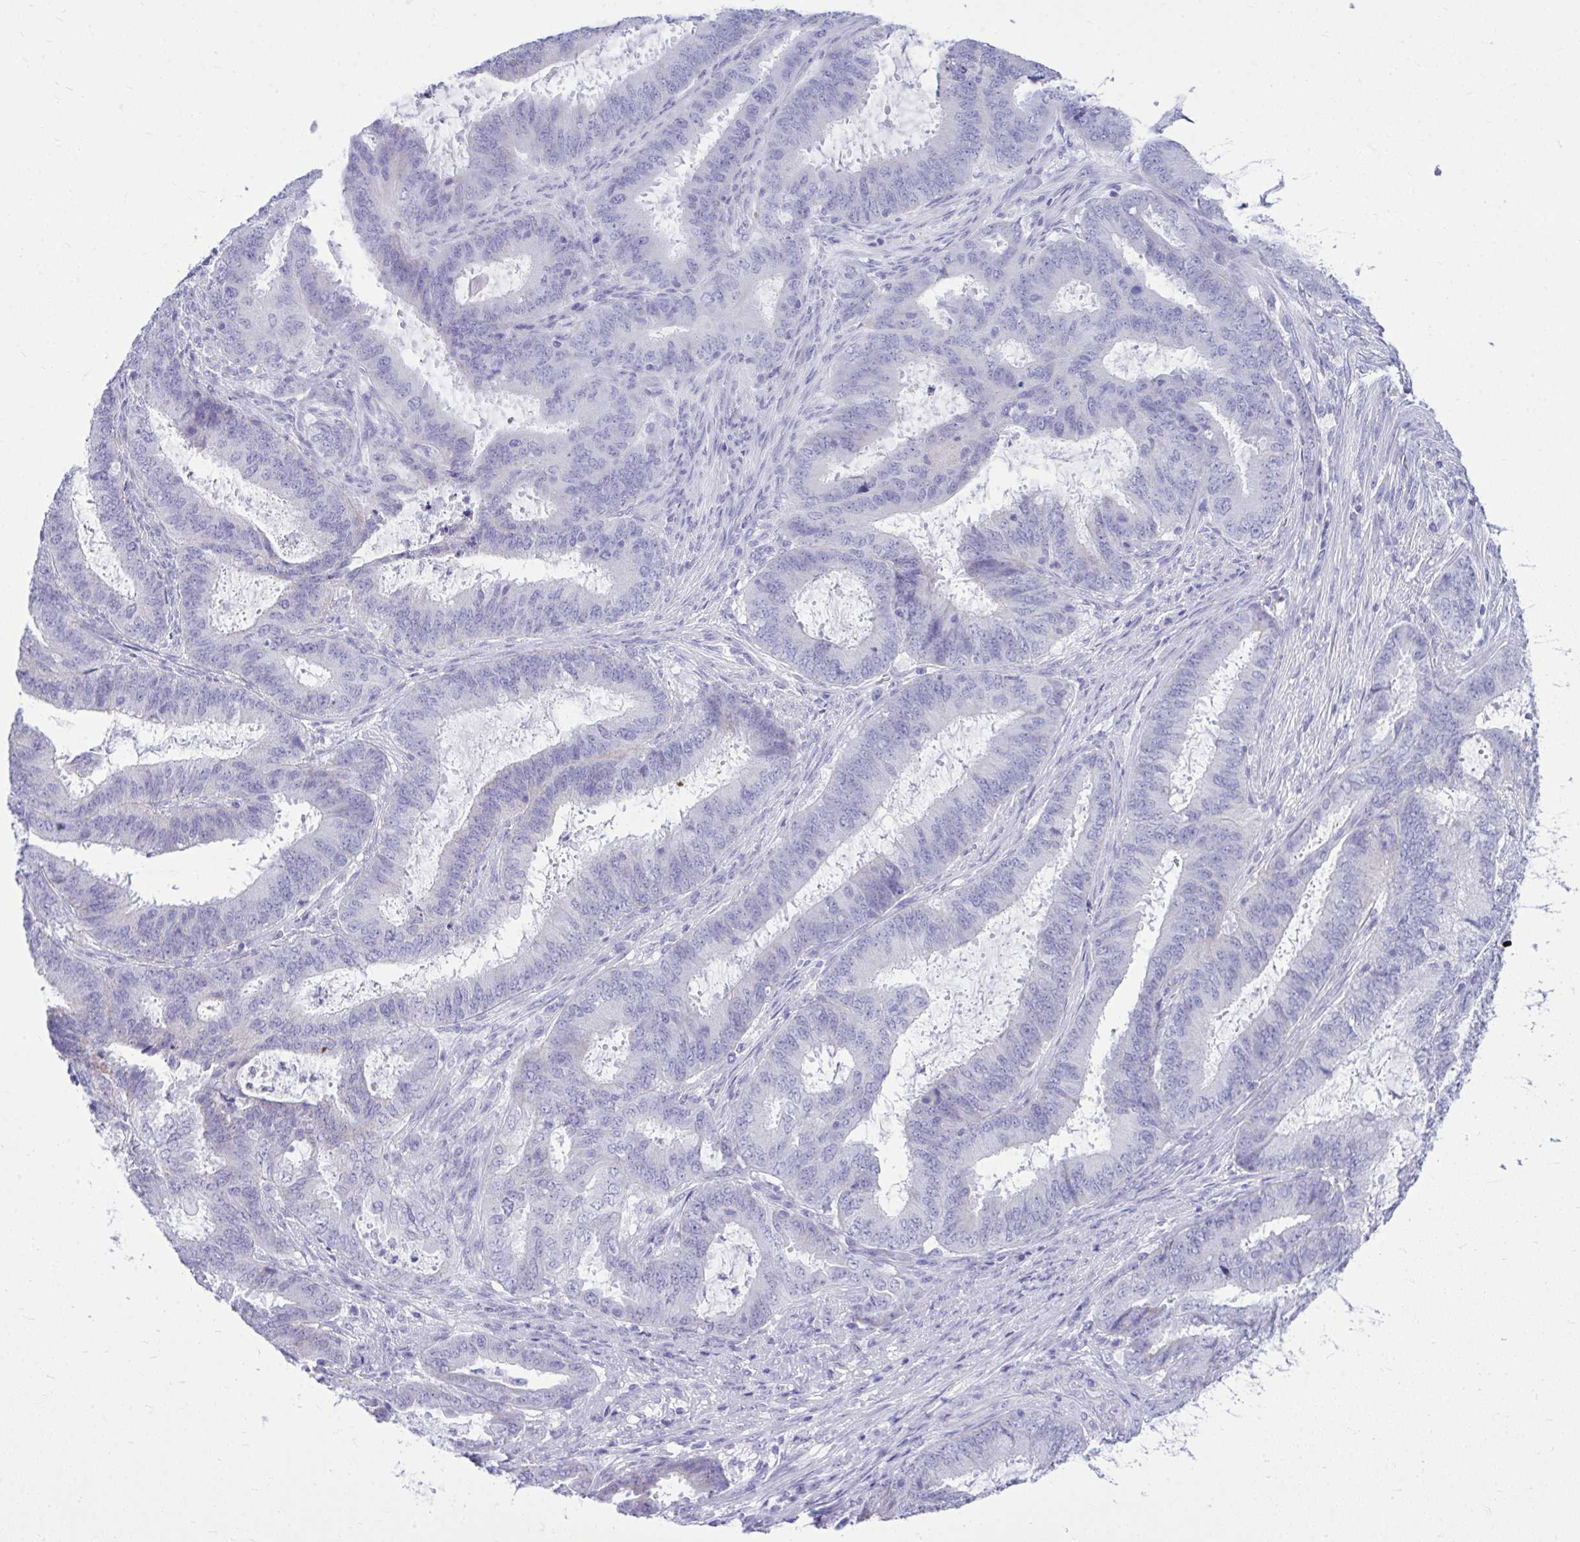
{"staining": {"intensity": "negative", "quantity": "none", "location": "none"}, "tissue": "endometrial cancer", "cell_type": "Tumor cells", "image_type": "cancer", "snomed": [{"axis": "morphology", "description": "Adenocarcinoma, NOS"}, {"axis": "topography", "description": "Endometrium"}], "caption": "Image shows no protein staining in tumor cells of adenocarcinoma (endometrial) tissue. (Immunohistochemistry, brightfield microscopy, high magnification).", "gene": "RALYL", "patient": {"sex": "female", "age": 51}}